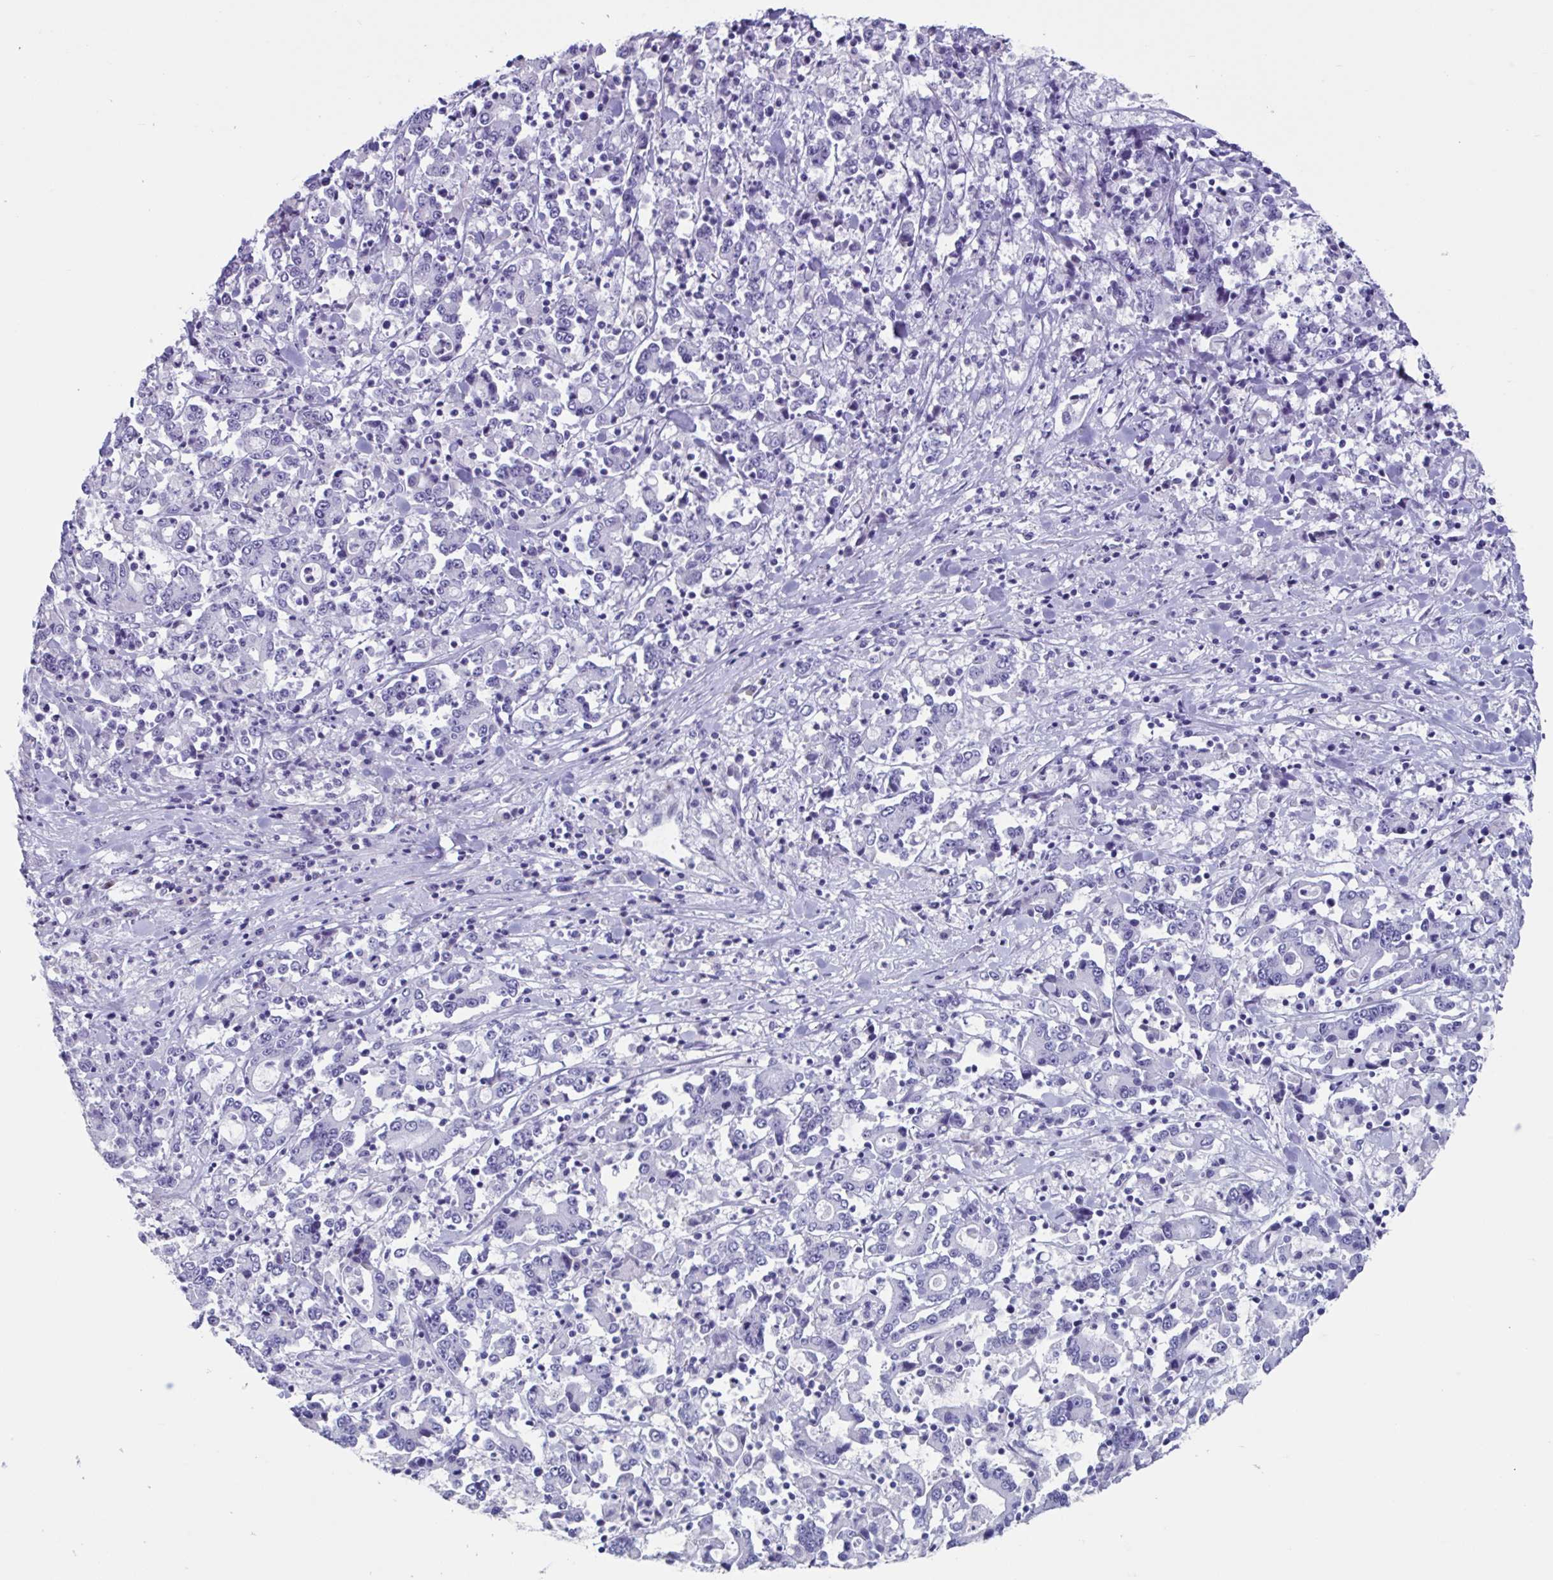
{"staining": {"intensity": "negative", "quantity": "none", "location": "none"}, "tissue": "stomach cancer", "cell_type": "Tumor cells", "image_type": "cancer", "snomed": [{"axis": "morphology", "description": "Adenocarcinoma, NOS"}, {"axis": "topography", "description": "Stomach, upper"}], "caption": "Immunohistochemical staining of adenocarcinoma (stomach) shows no significant staining in tumor cells.", "gene": "USP35", "patient": {"sex": "male", "age": 68}}